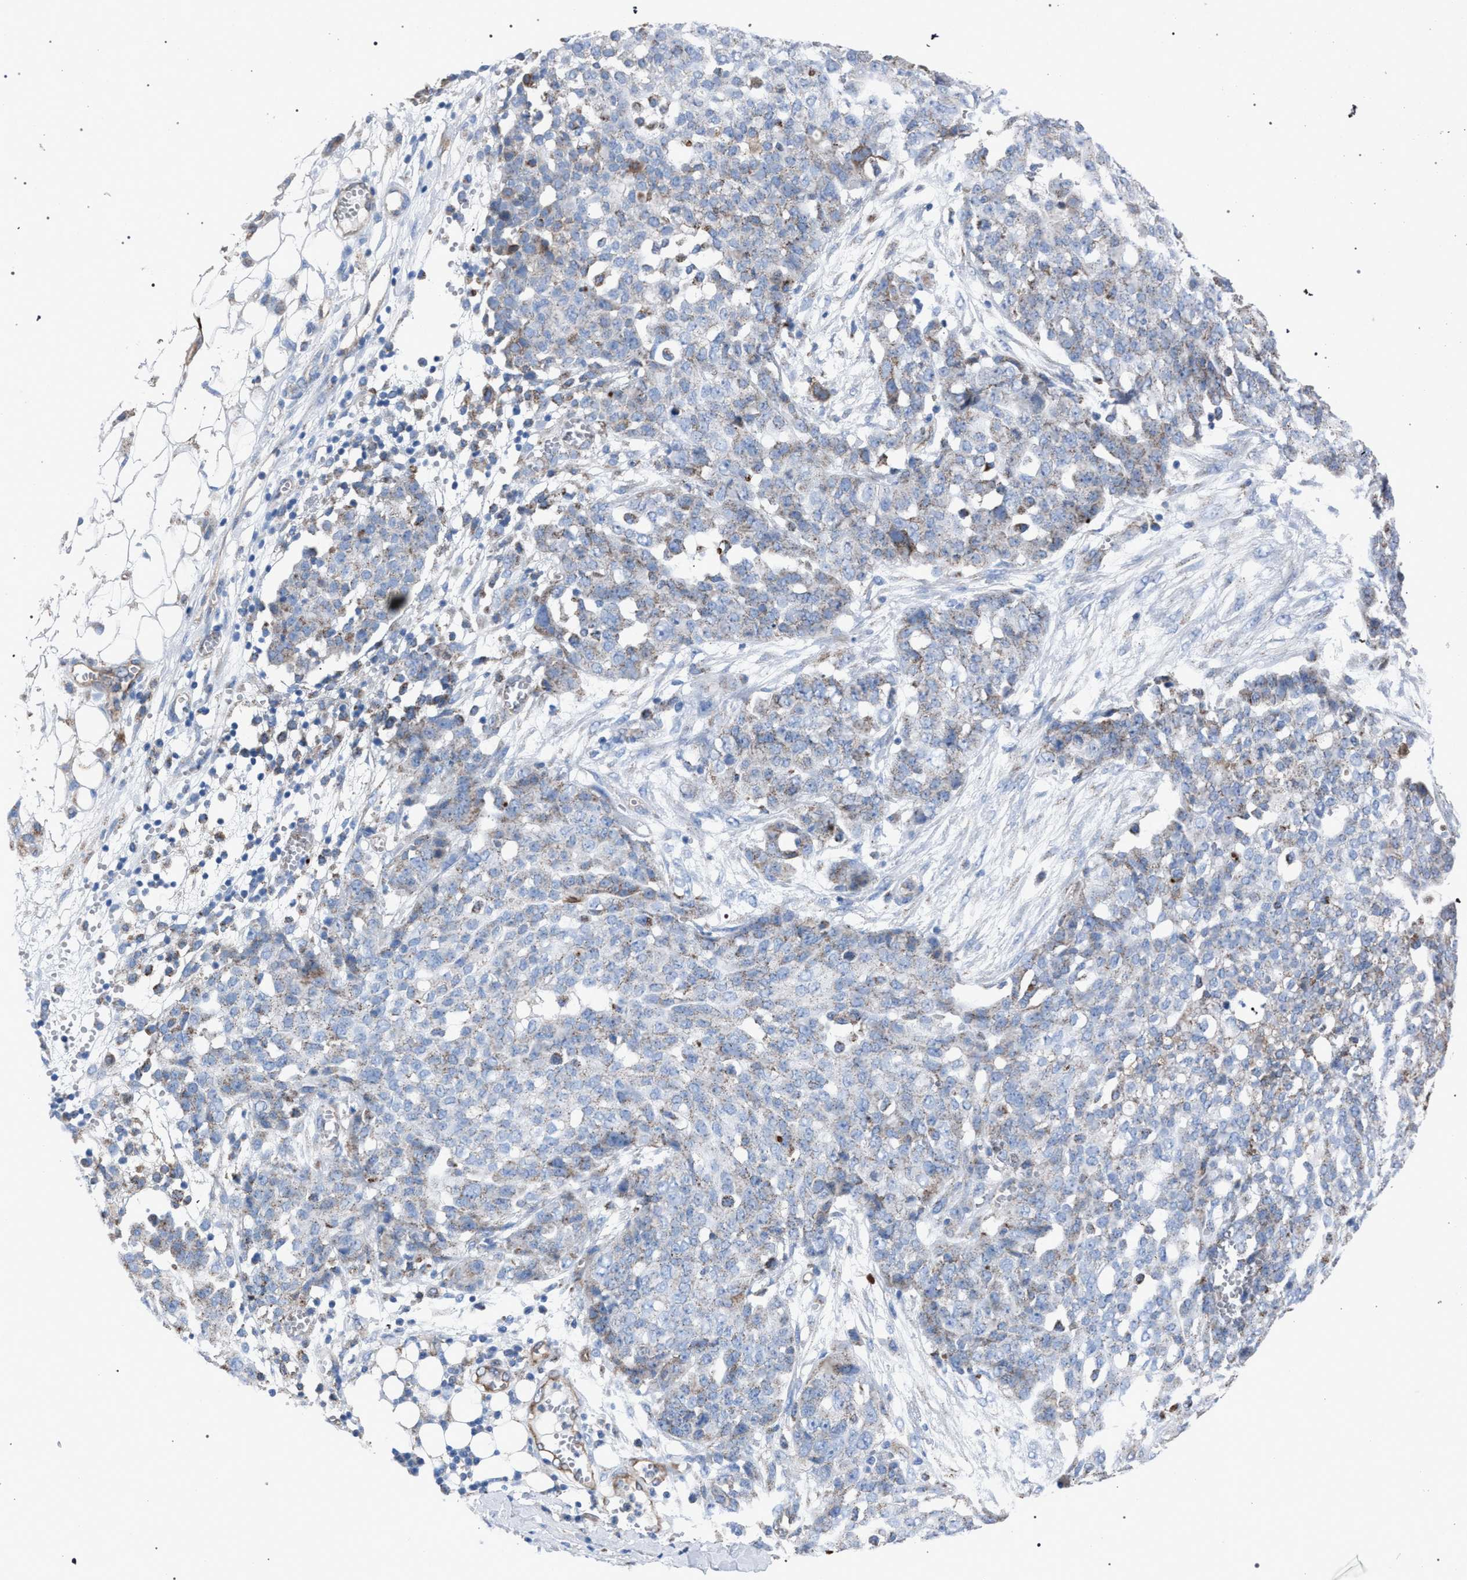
{"staining": {"intensity": "weak", "quantity": "<25%", "location": "cytoplasmic/membranous"}, "tissue": "ovarian cancer", "cell_type": "Tumor cells", "image_type": "cancer", "snomed": [{"axis": "morphology", "description": "Cystadenocarcinoma, serous, NOS"}, {"axis": "topography", "description": "Soft tissue"}, {"axis": "topography", "description": "Ovary"}], "caption": "Micrograph shows no significant protein staining in tumor cells of ovarian serous cystadenocarcinoma. (DAB IHC with hematoxylin counter stain).", "gene": "HSD17B4", "patient": {"sex": "female", "age": 57}}